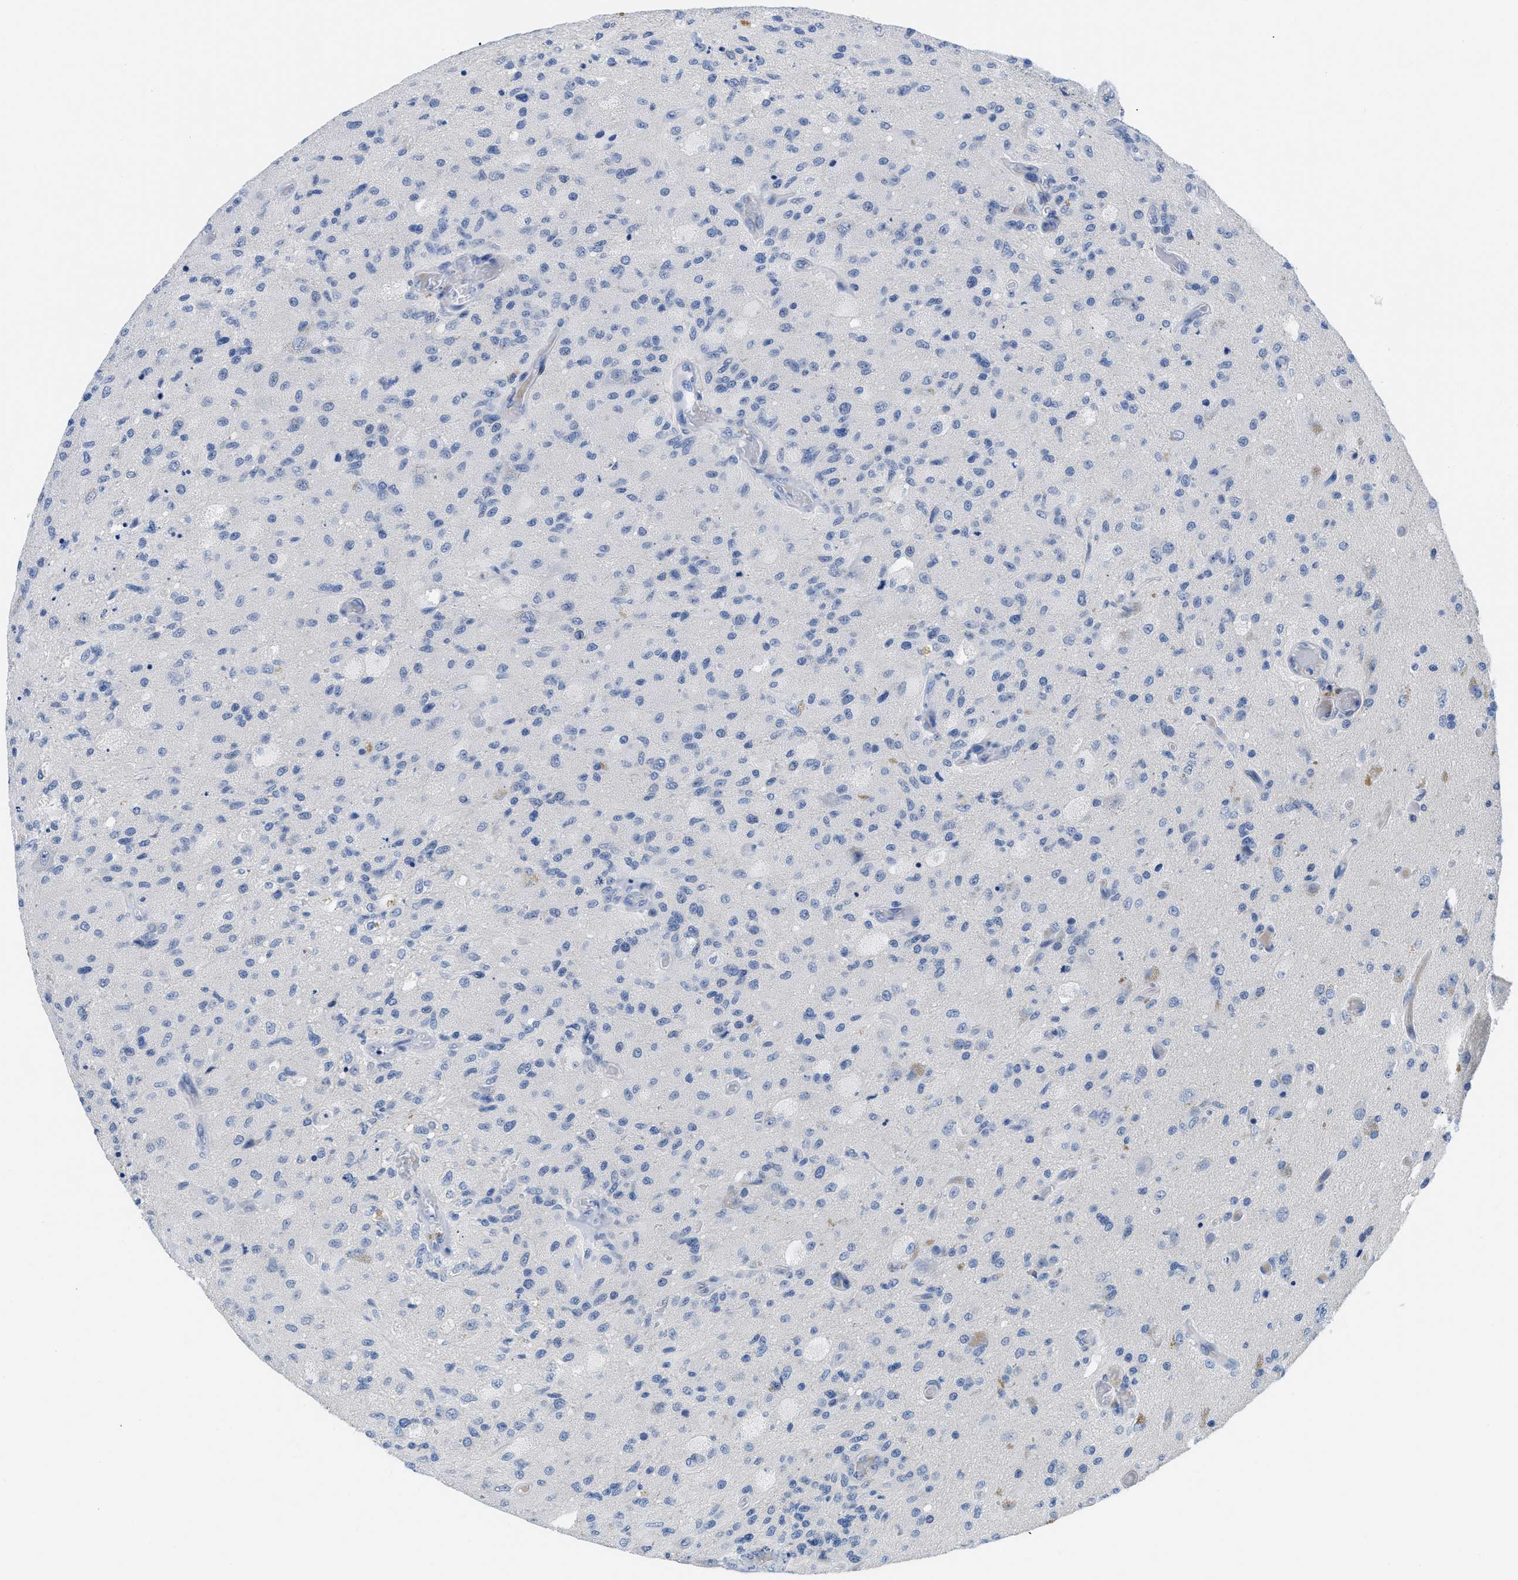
{"staining": {"intensity": "negative", "quantity": "none", "location": "none"}, "tissue": "glioma", "cell_type": "Tumor cells", "image_type": "cancer", "snomed": [{"axis": "morphology", "description": "Normal tissue, NOS"}, {"axis": "morphology", "description": "Glioma, malignant, High grade"}, {"axis": "topography", "description": "Cerebral cortex"}], "caption": "High magnification brightfield microscopy of glioma stained with DAB (3,3'-diaminobenzidine) (brown) and counterstained with hematoxylin (blue): tumor cells show no significant staining. (Brightfield microscopy of DAB (3,3'-diaminobenzidine) IHC at high magnification).", "gene": "OR9K2", "patient": {"sex": "male", "age": 77}}